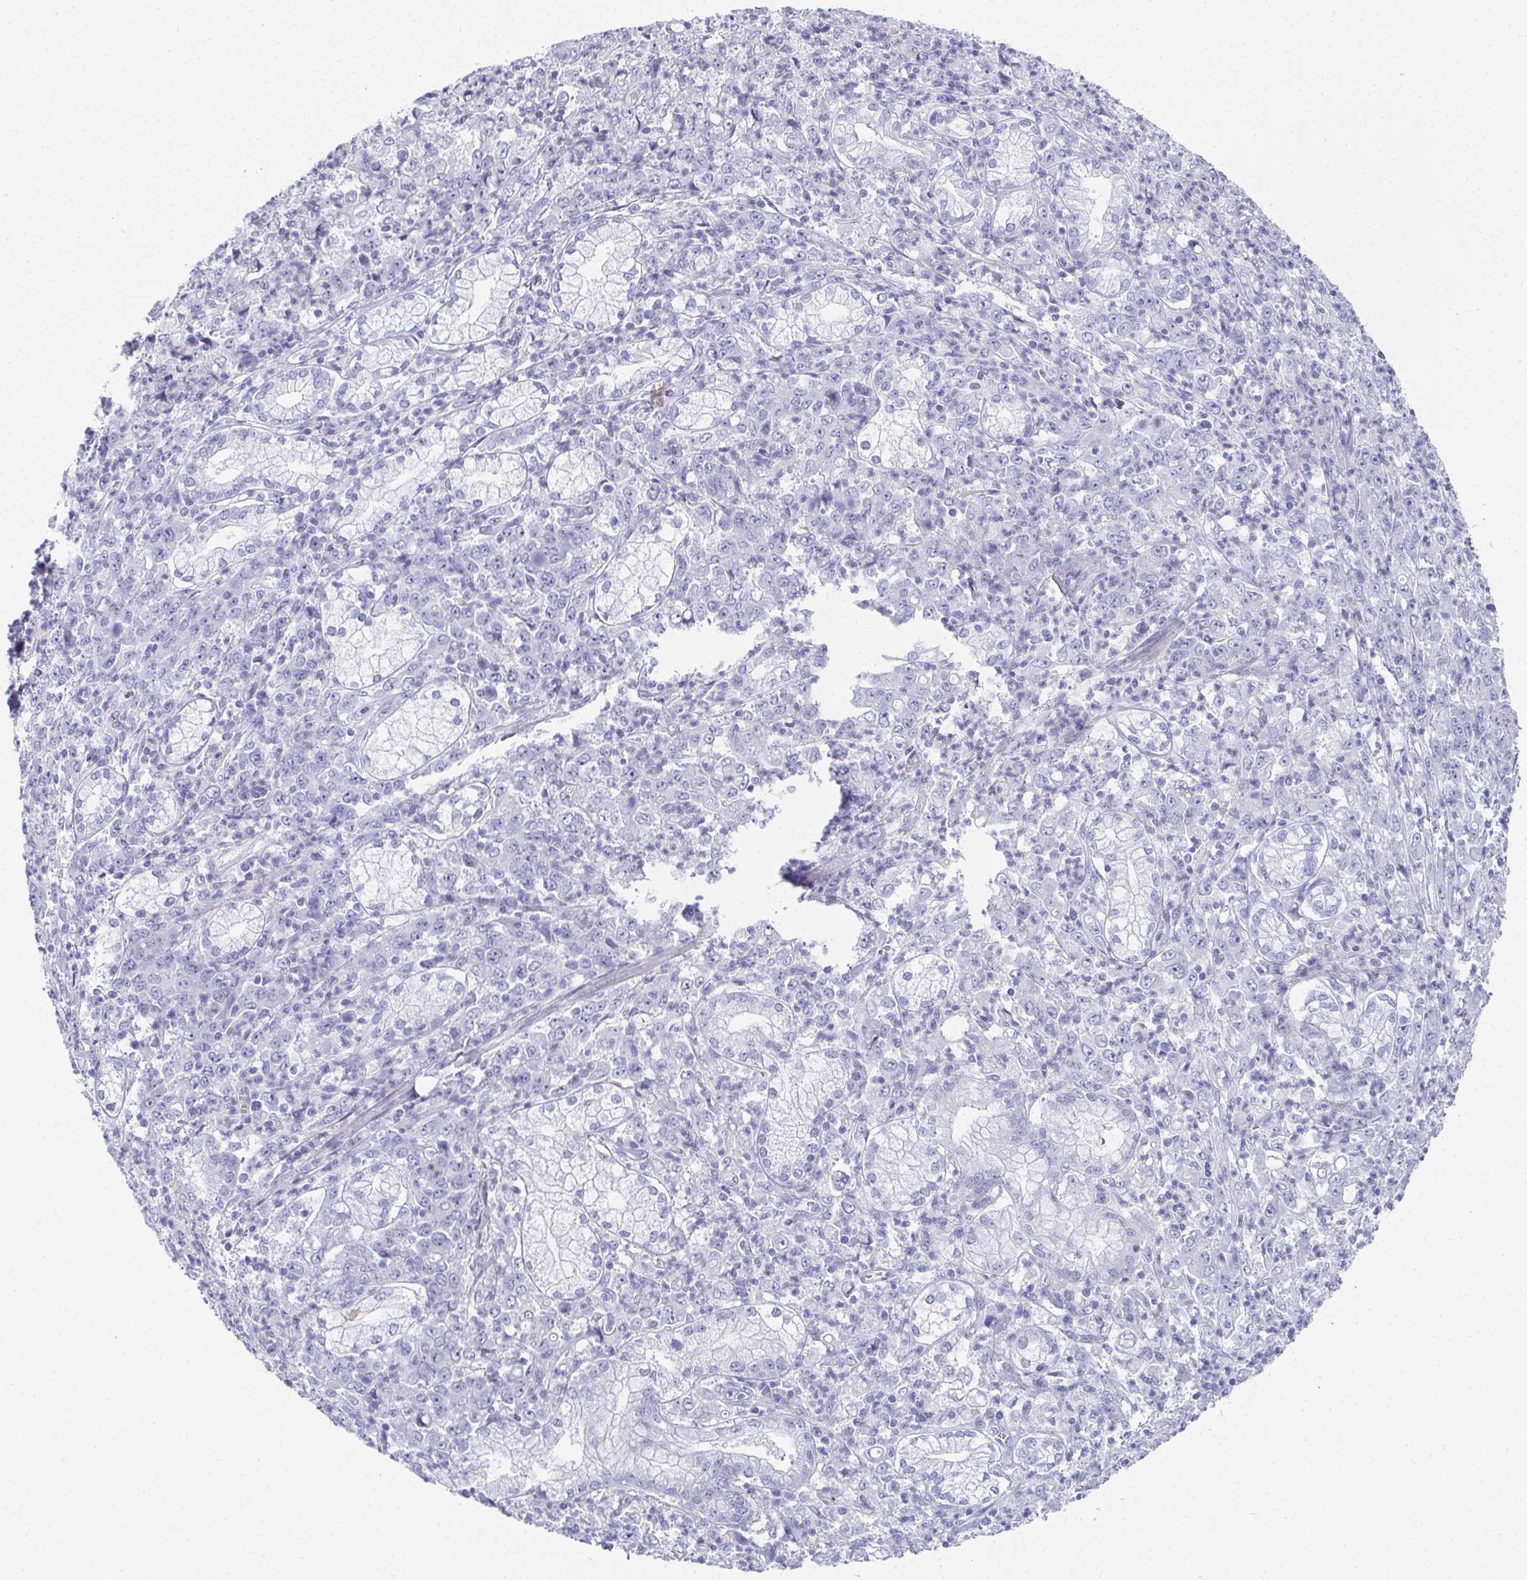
{"staining": {"intensity": "negative", "quantity": "none", "location": "none"}, "tissue": "stomach cancer", "cell_type": "Tumor cells", "image_type": "cancer", "snomed": [{"axis": "morphology", "description": "Adenocarcinoma, NOS"}, {"axis": "topography", "description": "Stomach, lower"}], "caption": "This is a image of immunohistochemistry (IHC) staining of stomach adenocarcinoma, which shows no staining in tumor cells.", "gene": "SYCP1", "patient": {"sex": "female", "age": 71}}